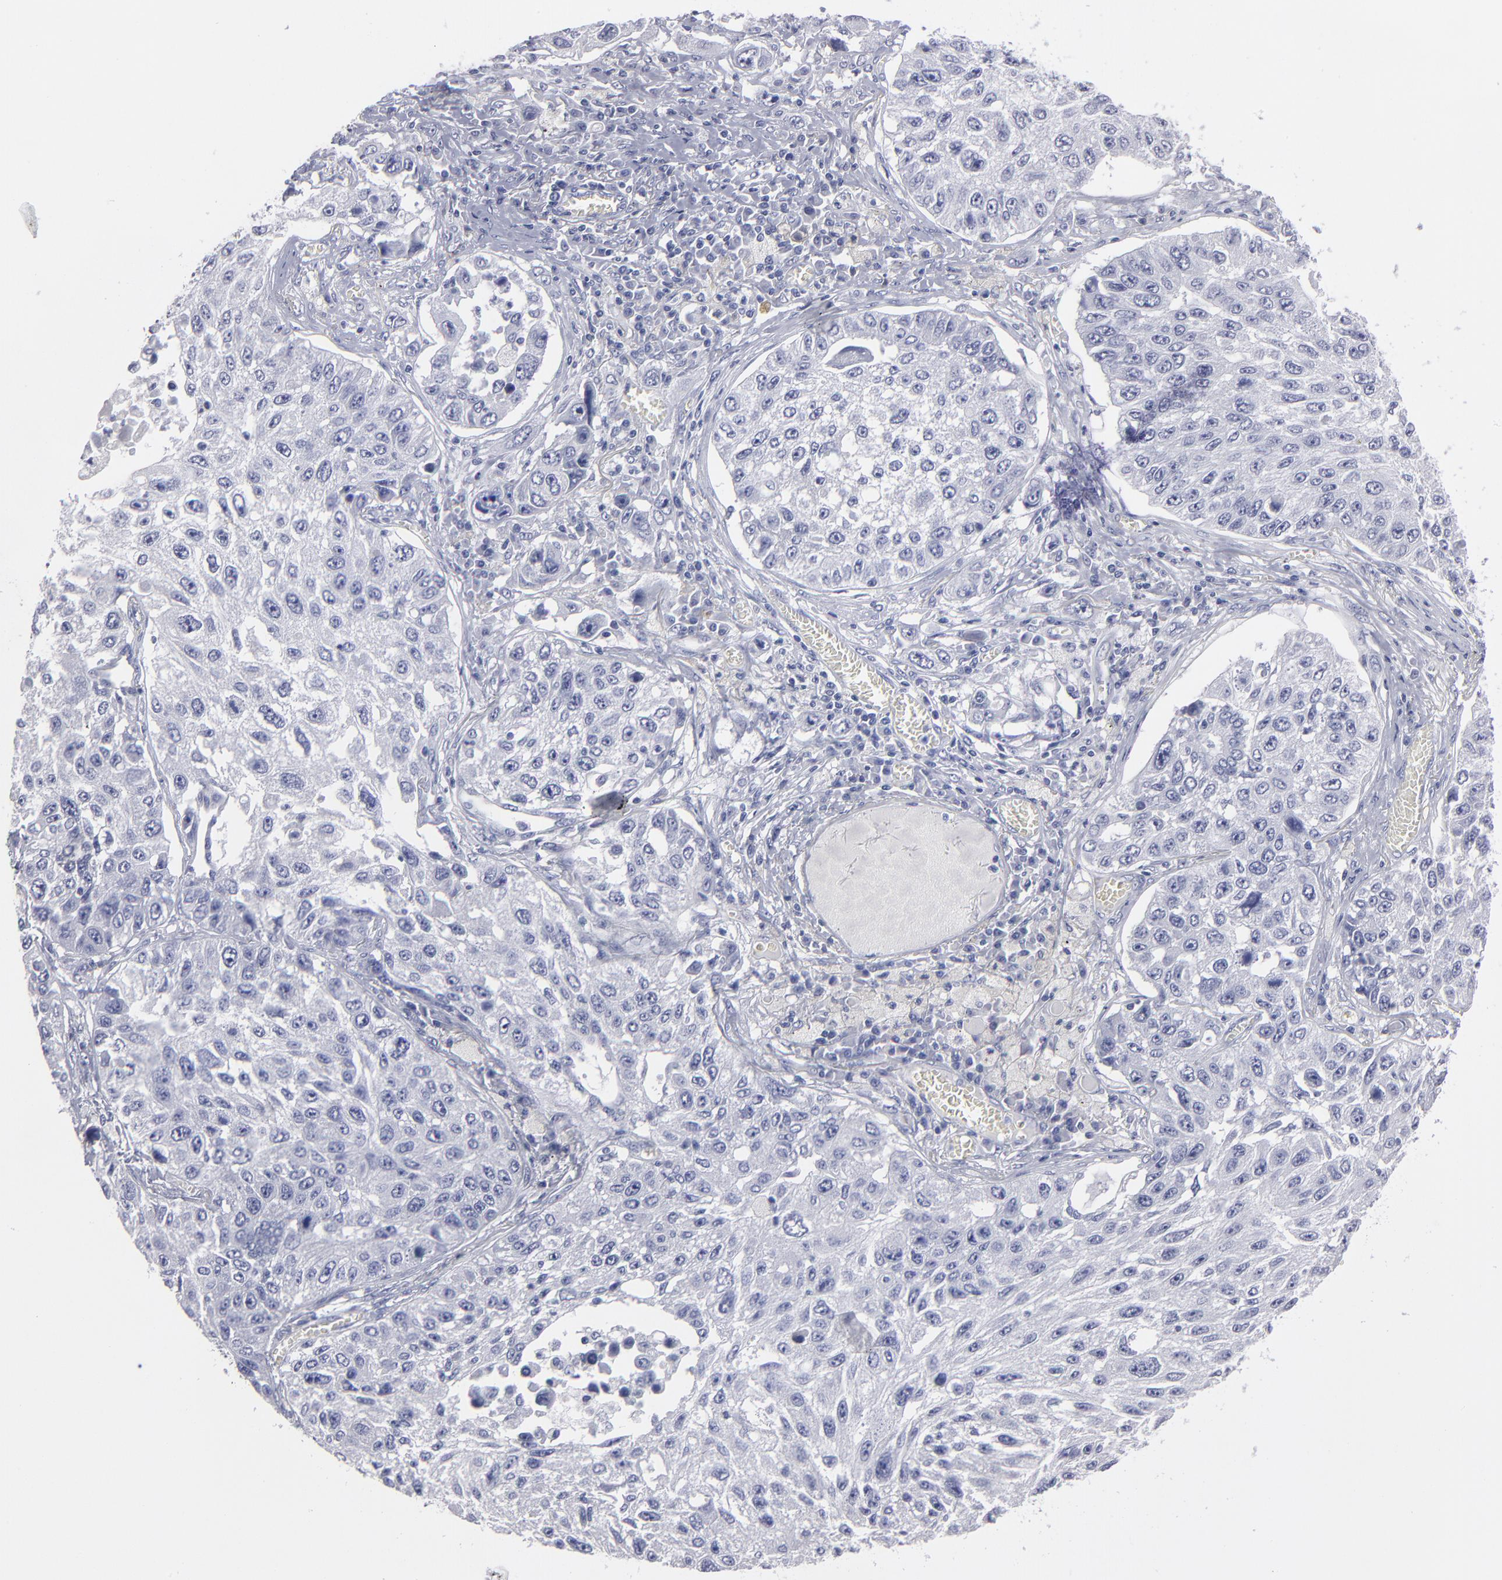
{"staining": {"intensity": "negative", "quantity": "none", "location": "none"}, "tissue": "lung cancer", "cell_type": "Tumor cells", "image_type": "cancer", "snomed": [{"axis": "morphology", "description": "Squamous cell carcinoma, NOS"}, {"axis": "topography", "description": "Lung"}], "caption": "Lung cancer (squamous cell carcinoma) was stained to show a protein in brown. There is no significant staining in tumor cells.", "gene": "CADM3", "patient": {"sex": "male", "age": 71}}